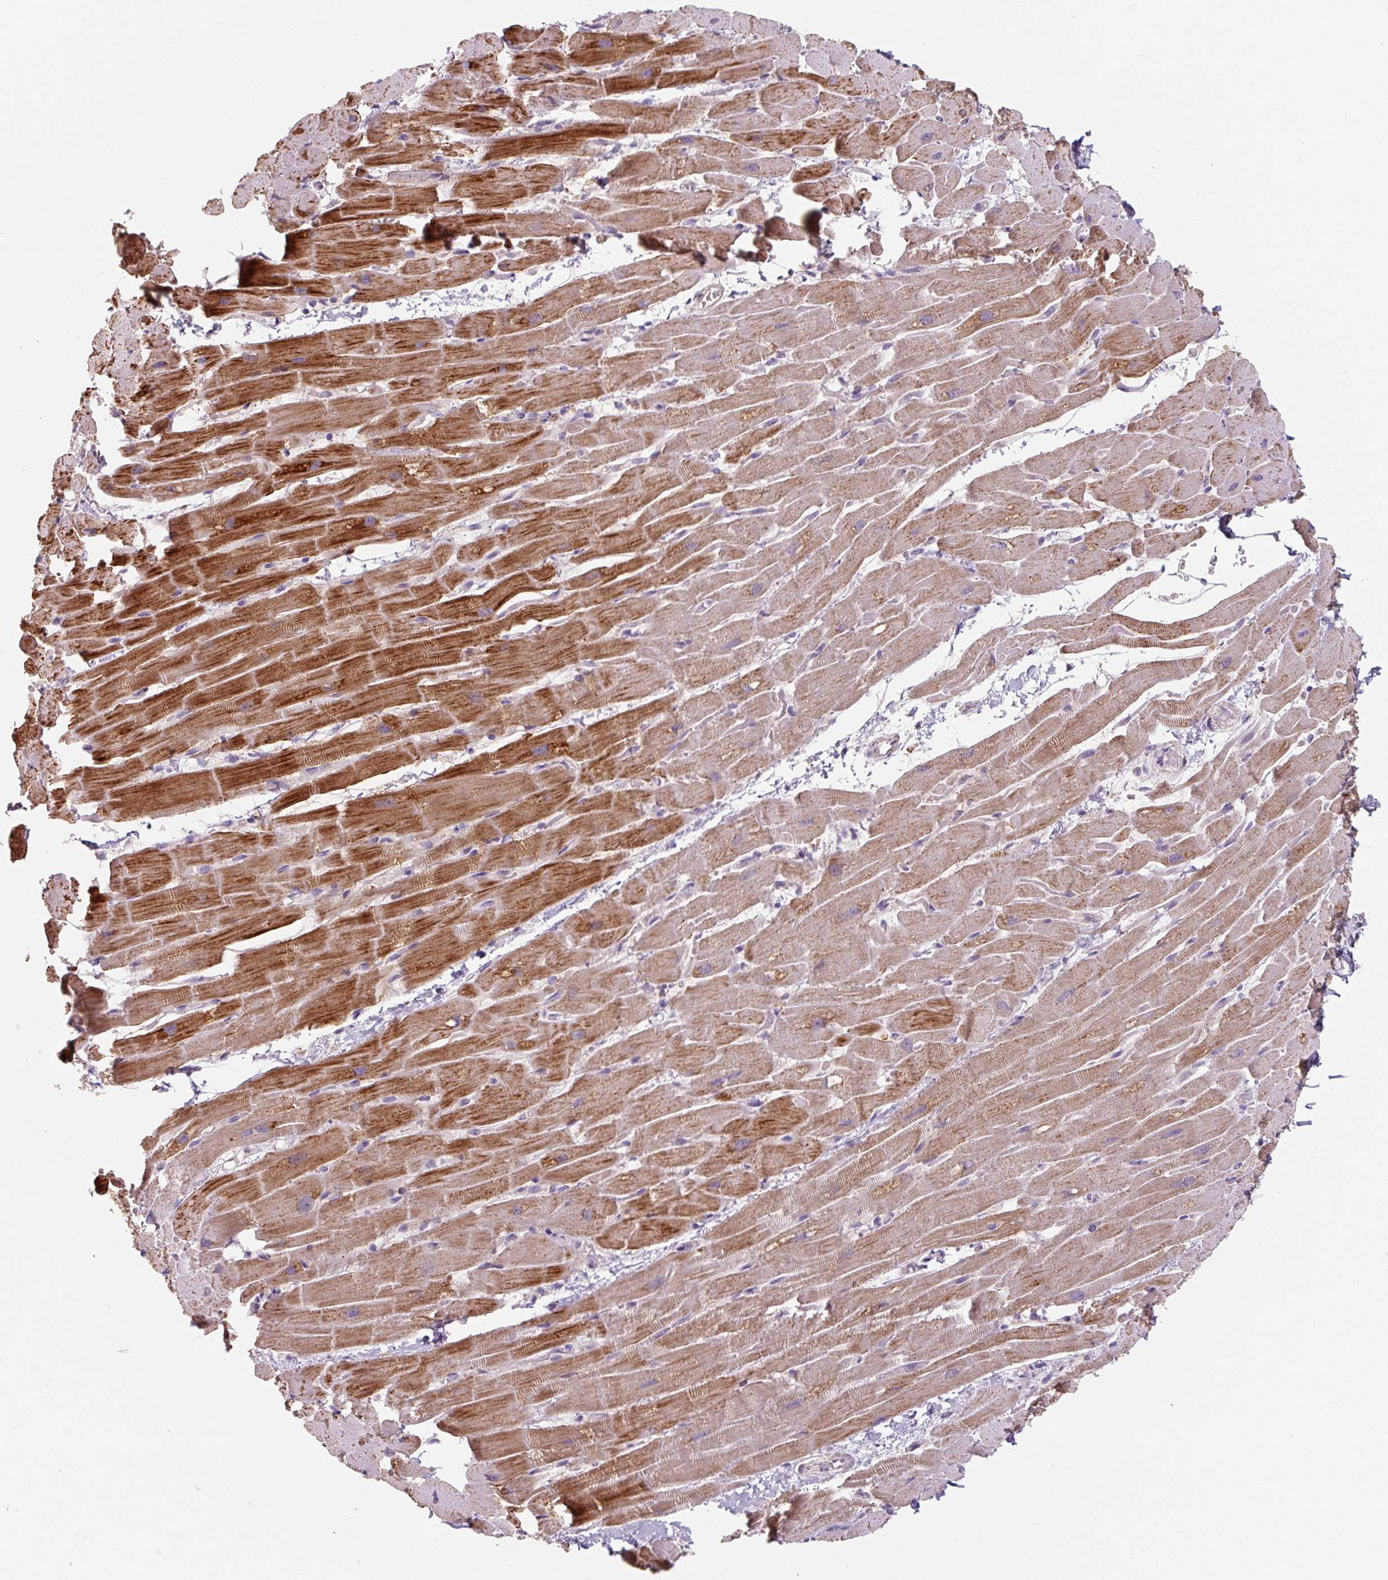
{"staining": {"intensity": "moderate", "quantity": ">75%", "location": "cytoplasmic/membranous"}, "tissue": "heart muscle", "cell_type": "Cardiomyocytes", "image_type": "normal", "snomed": [{"axis": "morphology", "description": "Normal tissue, NOS"}, {"axis": "topography", "description": "Heart"}], "caption": "A medium amount of moderate cytoplasmic/membranous staining is appreciated in approximately >75% of cardiomyocytes in unremarkable heart muscle. Immunohistochemistry (ihc) stains the protein in brown and the nuclei are stained blue.", "gene": "TSEN54", "patient": {"sex": "male", "age": 37}}